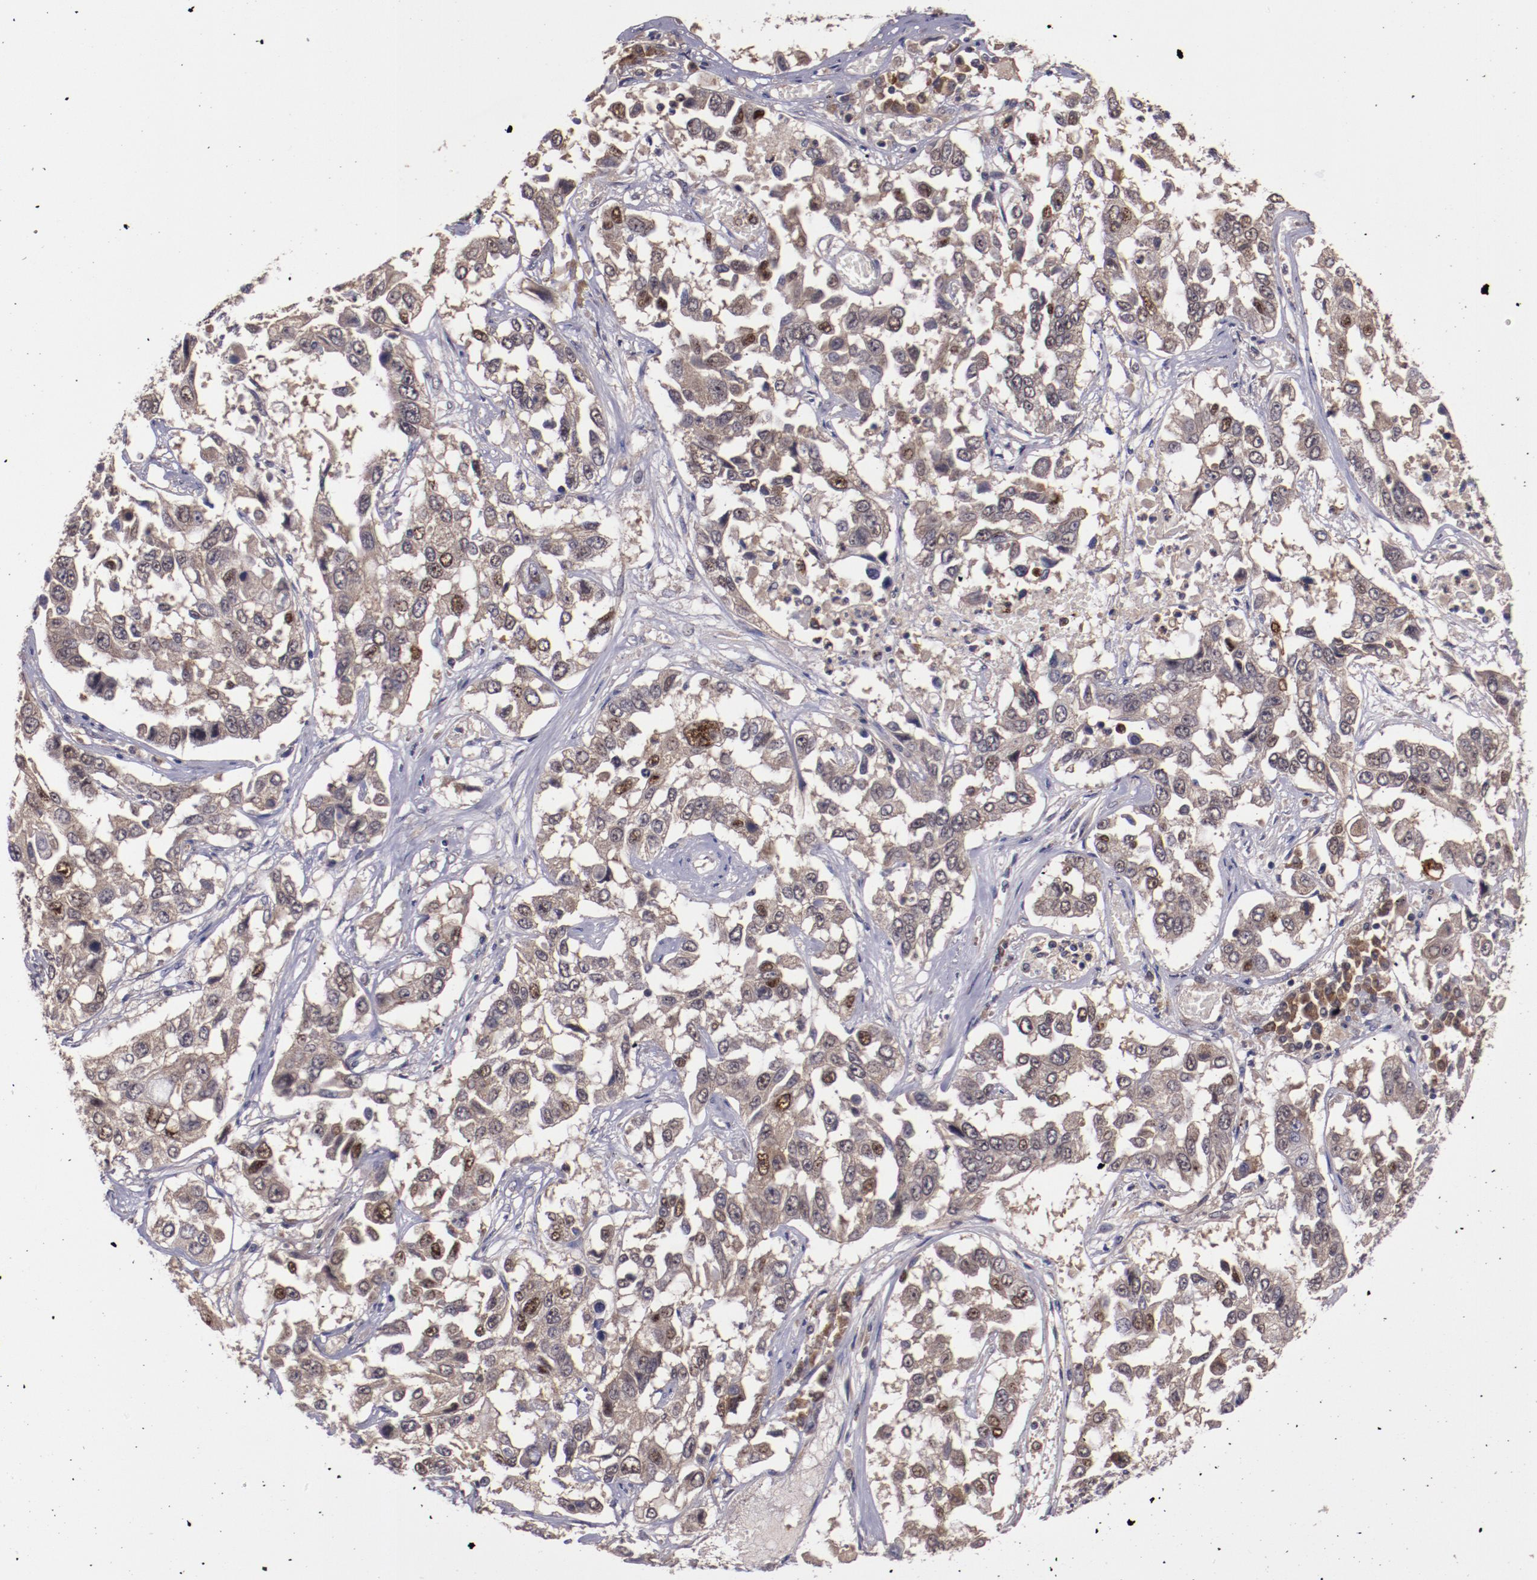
{"staining": {"intensity": "weak", "quantity": ">75%", "location": "cytoplasmic/membranous,nuclear"}, "tissue": "lung cancer", "cell_type": "Tumor cells", "image_type": "cancer", "snomed": [{"axis": "morphology", "description": "Squamous cell carcinoma, NOS"}, {"axis": "topography", "description": "Lung"}], "caption": "Brown immunohistochemical staining in human lung squamous cell carcinoma demonstrates weak cytoplasmic/membranous and nuclear positivity in approximately >75% of tumor cells. (DAB (3,3'-diaminobenzidine) = brown stain, brightfield microscopy at high magnification).", "gene": "FTSJ1", "patient": {"sex": "male", "age": 71}}